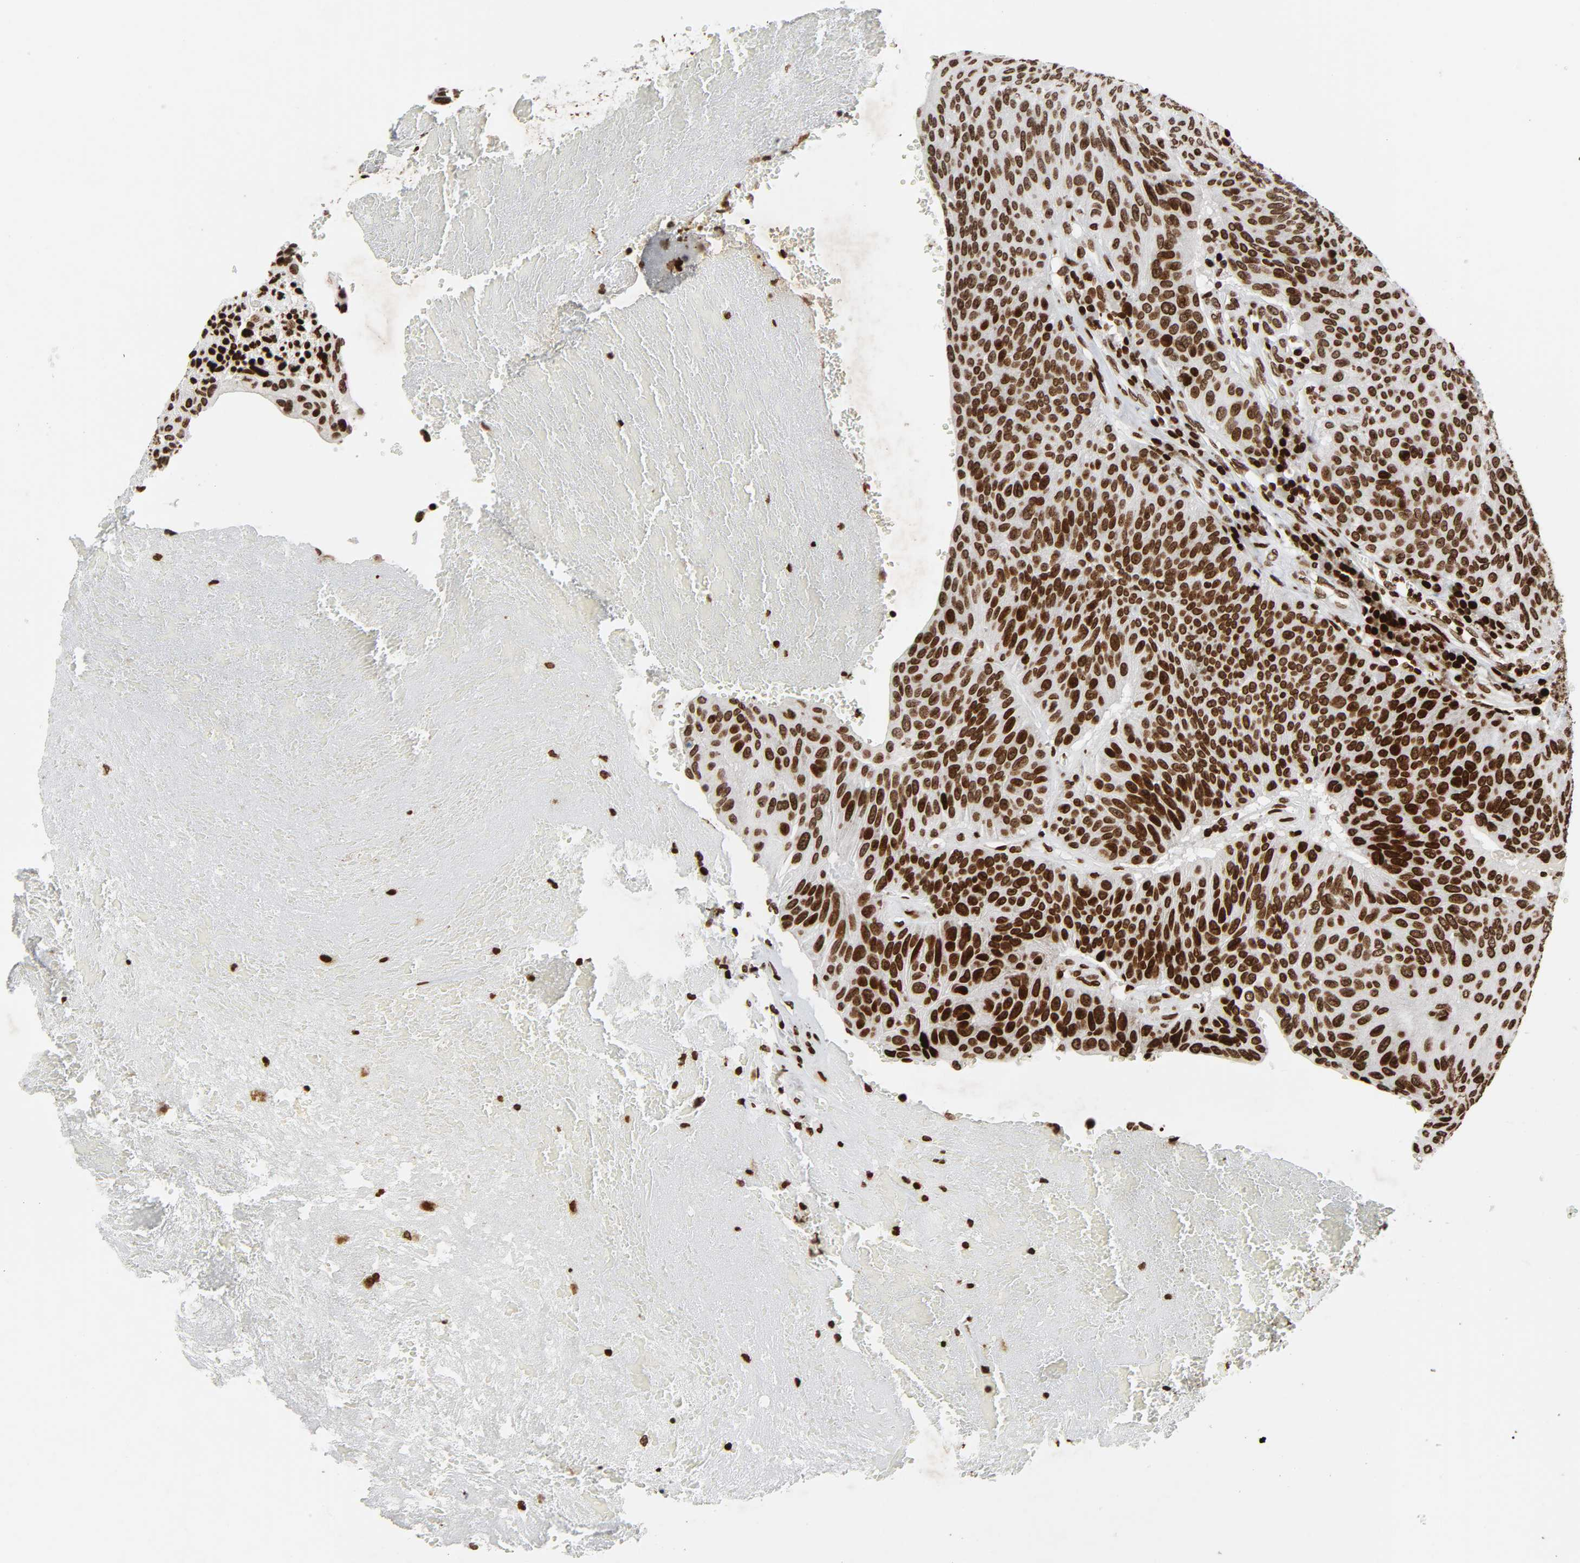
{"staining": {"intensity": "strong", "quantity": ">75%", "location": "nuclear"}, "tissue": "urothelial cancer", "cell_type": "Tumor cells", "image_type": "cancer", "snomed": [{"axis": "morphology", "description": "Urothelial carcinoma, High grade"}, {"axis": "topography", "description": "Urinary bladder"}], "caption": "Tumor cells show high levels of strong nuclear staining in about >75% of cells in human urothelial carcinoma (high-grade). Nuclei are stained in blue.", "gene": "RXRA", "patient": {"sex": "male", "age": 66}}